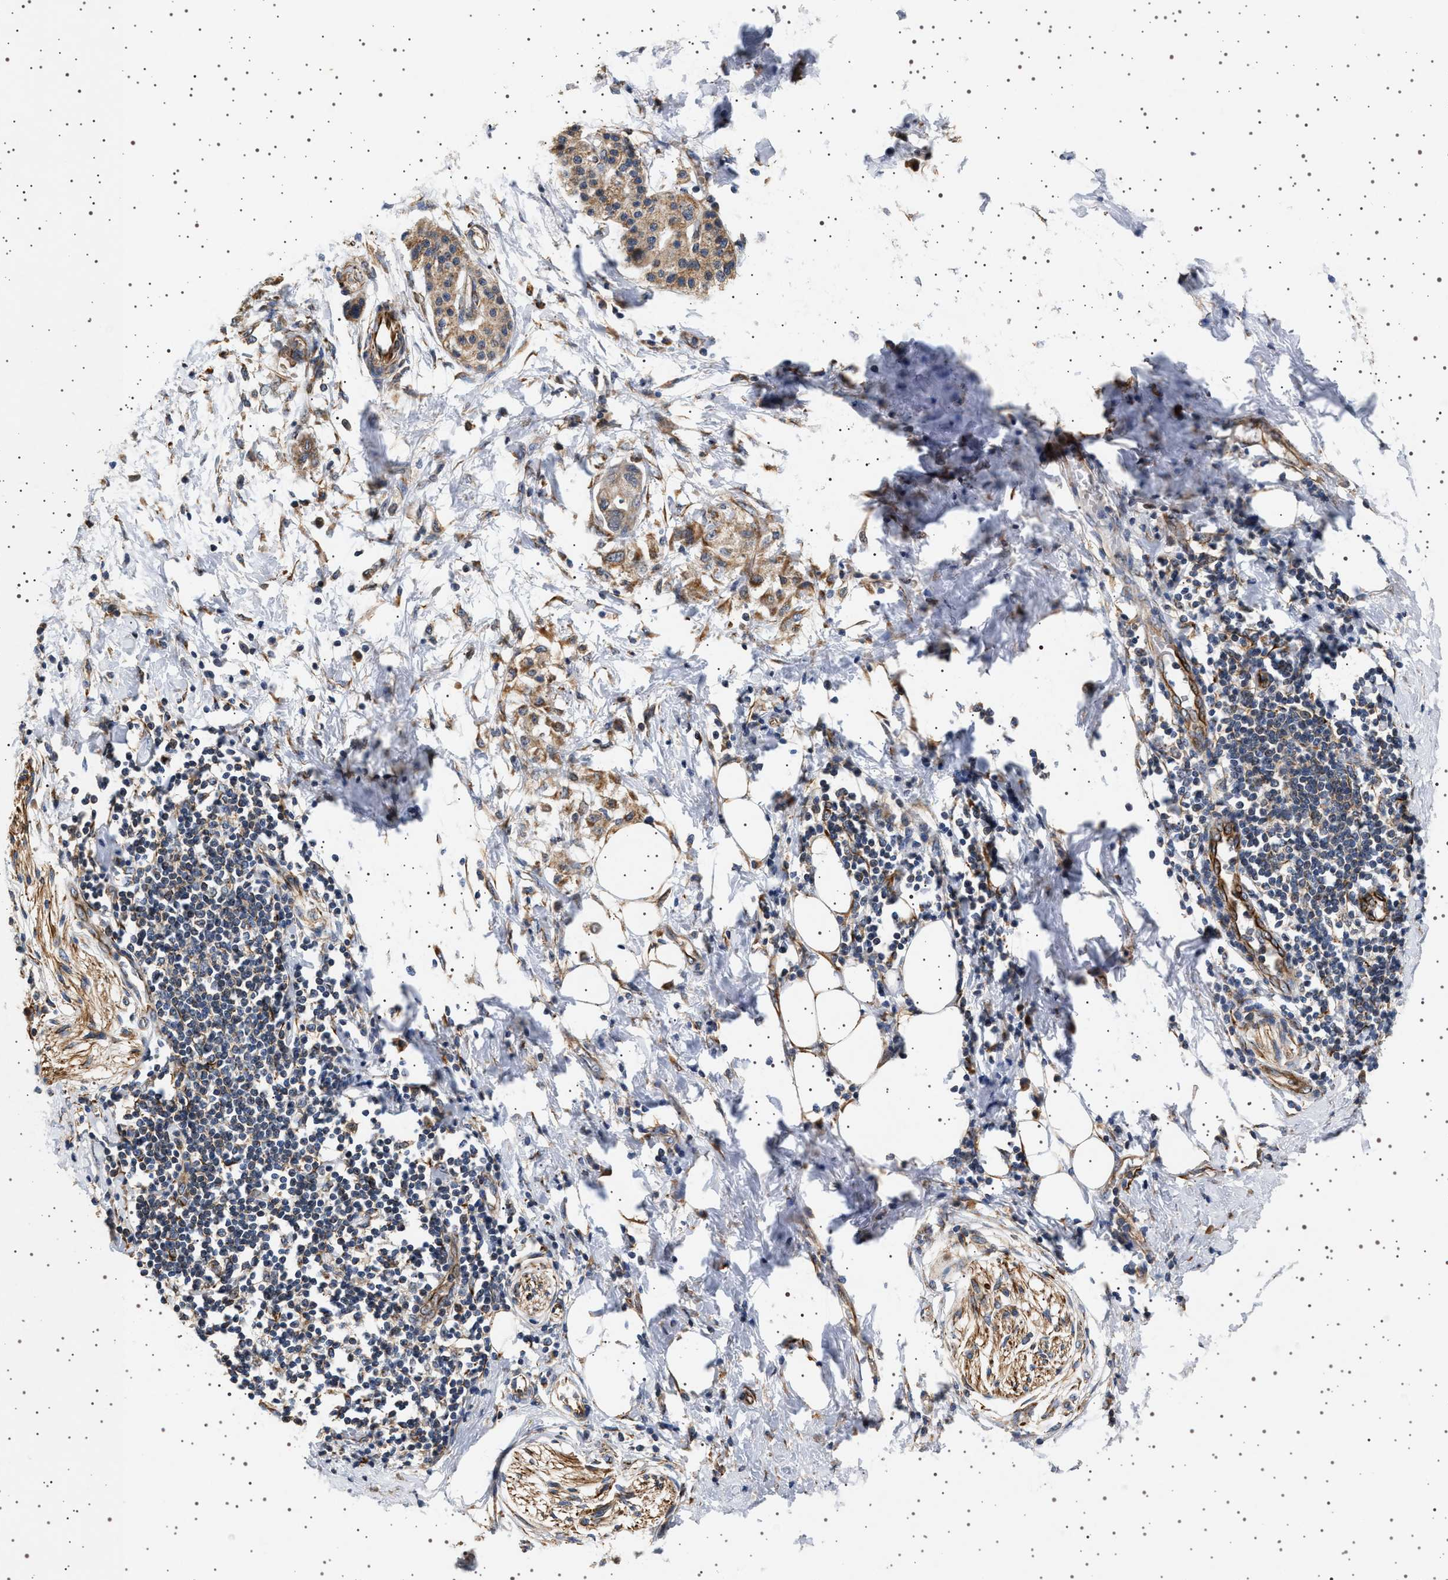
{"staining": {"intensity": "moderate", "quantity": ">75%", "location": "cytoplasmic/membranous"}, "tissue": "pancreatic cancer", "cell_type": "Tumor cells", "image_type": "cancer", "snomed": [{"axis": "morphology", "description": "Normal tissue, NOS"}, {"axis": "morphology", "description": "Adenocarcinoma, NOS"}, {"axis": "topography", "description": "Pancreas"}, {"axis": "topography", "description": "Duodenum"}], "caption": "Brown immunohistochemical staining in pancreatic cancer demonstrates moderate cytoplasmic/membranous expression in approximately >75% of tumor cells.", "gene": "TRUB2", "patient": {"sex": "female", "age": 60}}